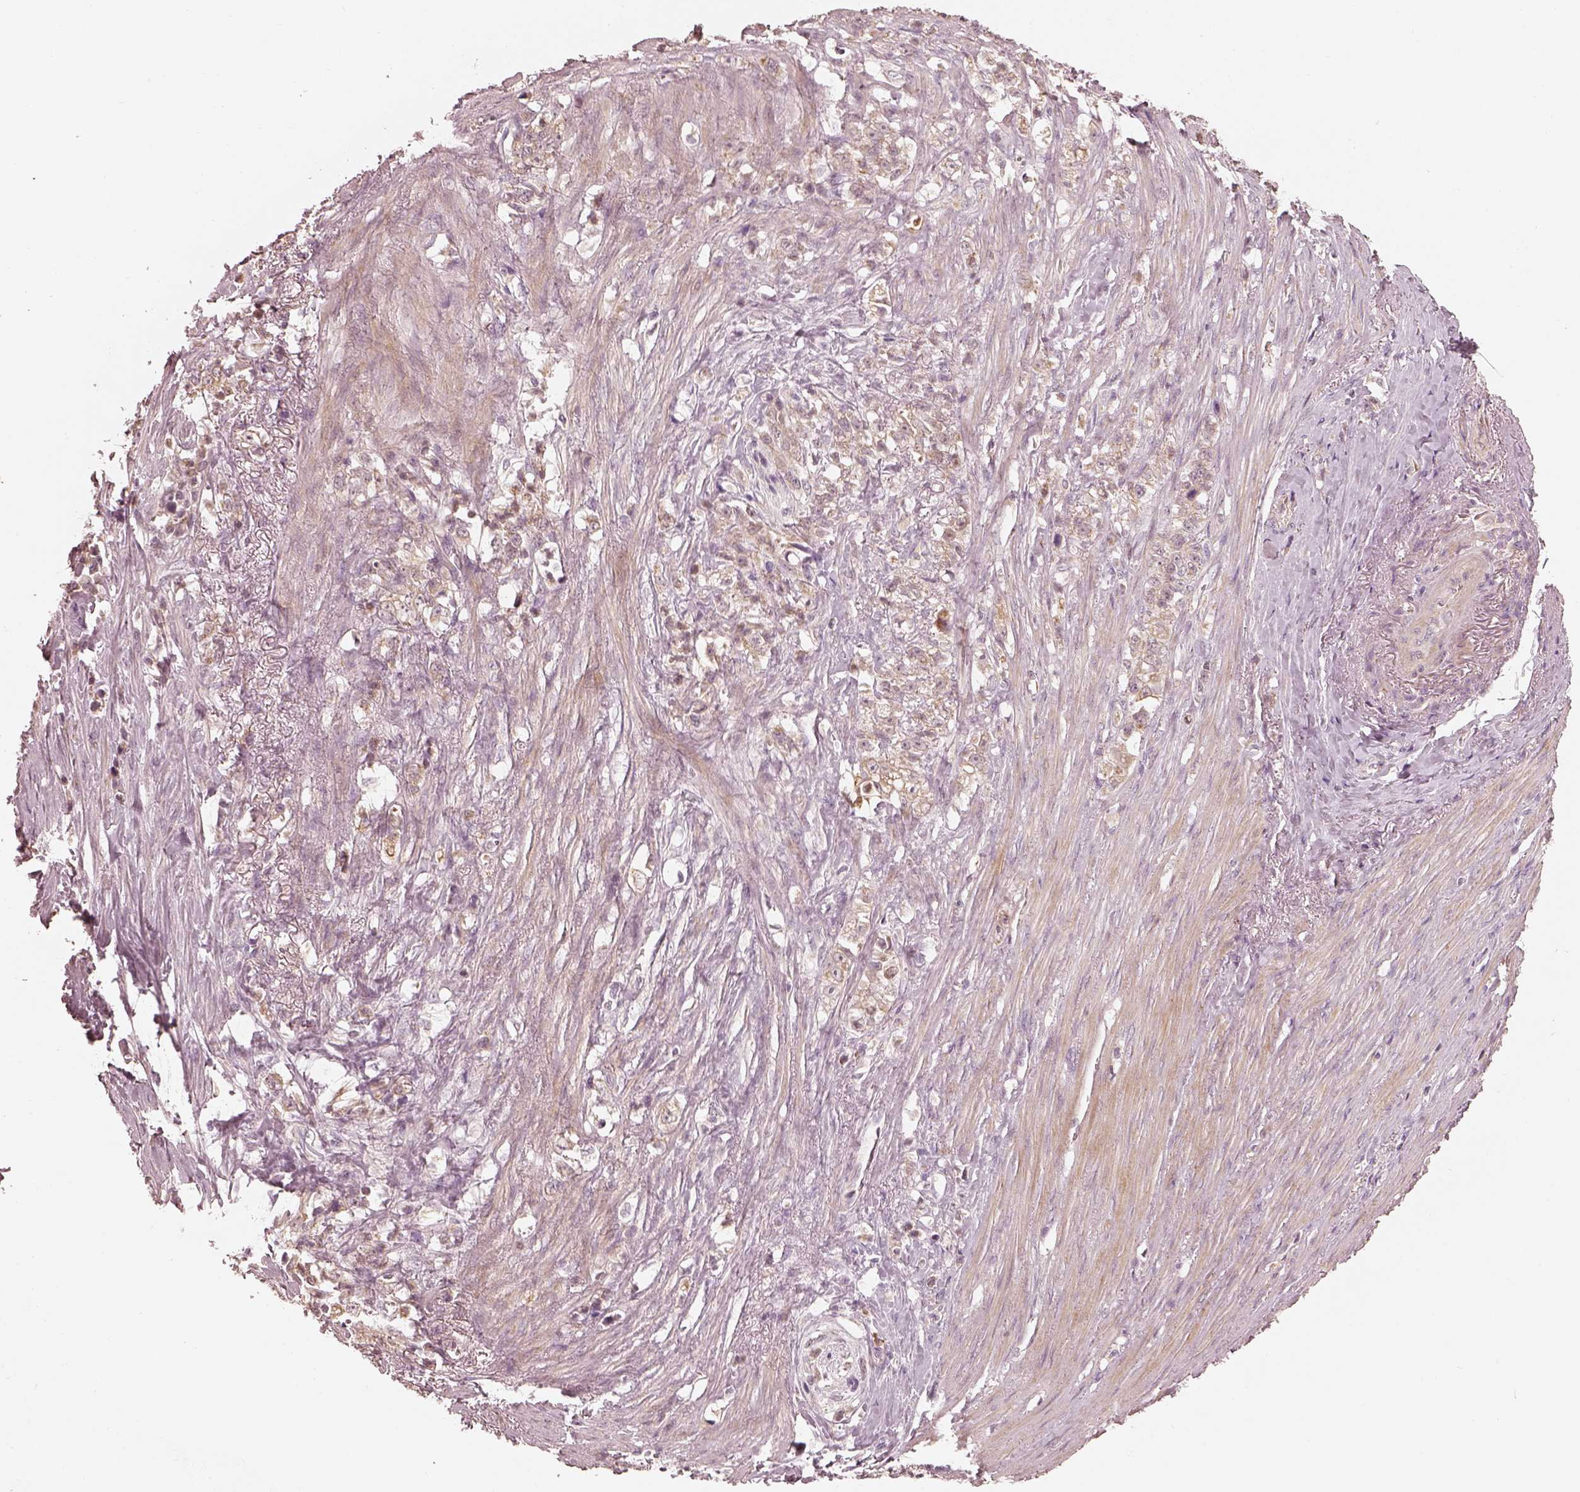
{"staining": {"intensity": "moderate", "quantity": "<25%", "location": "cytoplasmic/membranous"}, "tissue": "stomach cancer", "cell_type": "Tumor cells", "image_type": "cancer", "snomed": [{"axis": "morphology", "description": "Adenocarcinoma, NOS"}, {"axis": "topography", "description": "Stomach, lower"}], "caption": "Immunohistochemistry (IHC) of stomach adenocarcinoma reveals low levels of moderate cytoplasmic/membranous staining in about <25% of tumor cells. The protein is stained brown, and the nuclei are stained in blue (DAB (3,3'-diaminobenzidine) IHC with brightfield microscopy, high magnification).", "gene": "SLC25A46", "patient": {"sex": "male", "age": 88}}